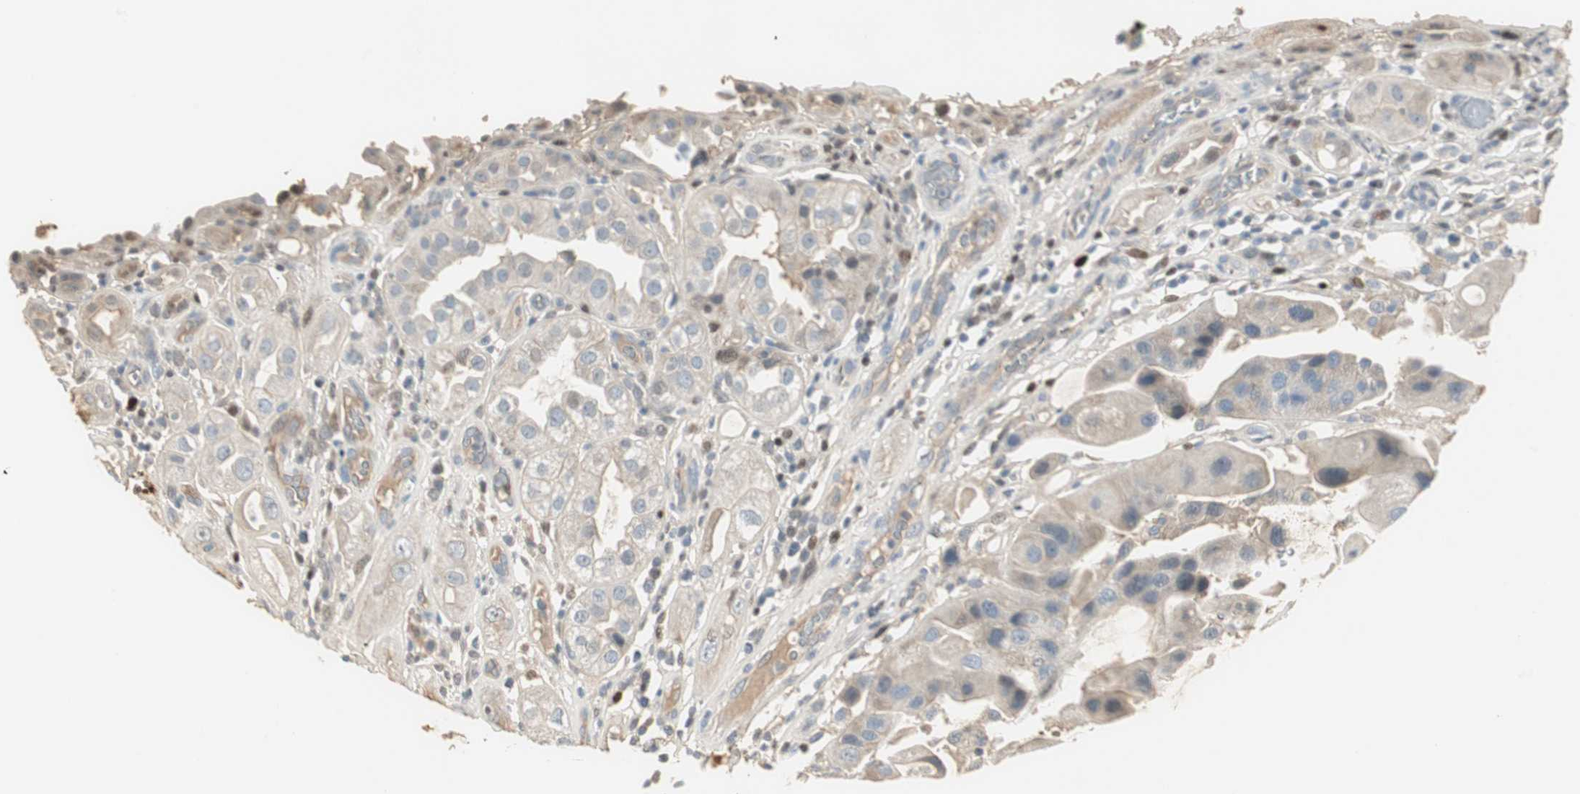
{"staining": {"intensity": "negative", "quantity": "none", "location": "none"}, "tissue": "urothelial cancer", "cell_type": "Tumor cells", "image_type": "cancer", "snomed": [{"axis": "morphology", "description": "Urothelial carcinoma, High grade"}, {"axis": "topography", "description": "Urinary bladder"}], "caption": "Immunohistochemistry of human urothelial carcinoma (high-grade) displays no staining in tumor cells.", "gene": "RUNX2", "patient": {"sex": "female", "age": 64}}